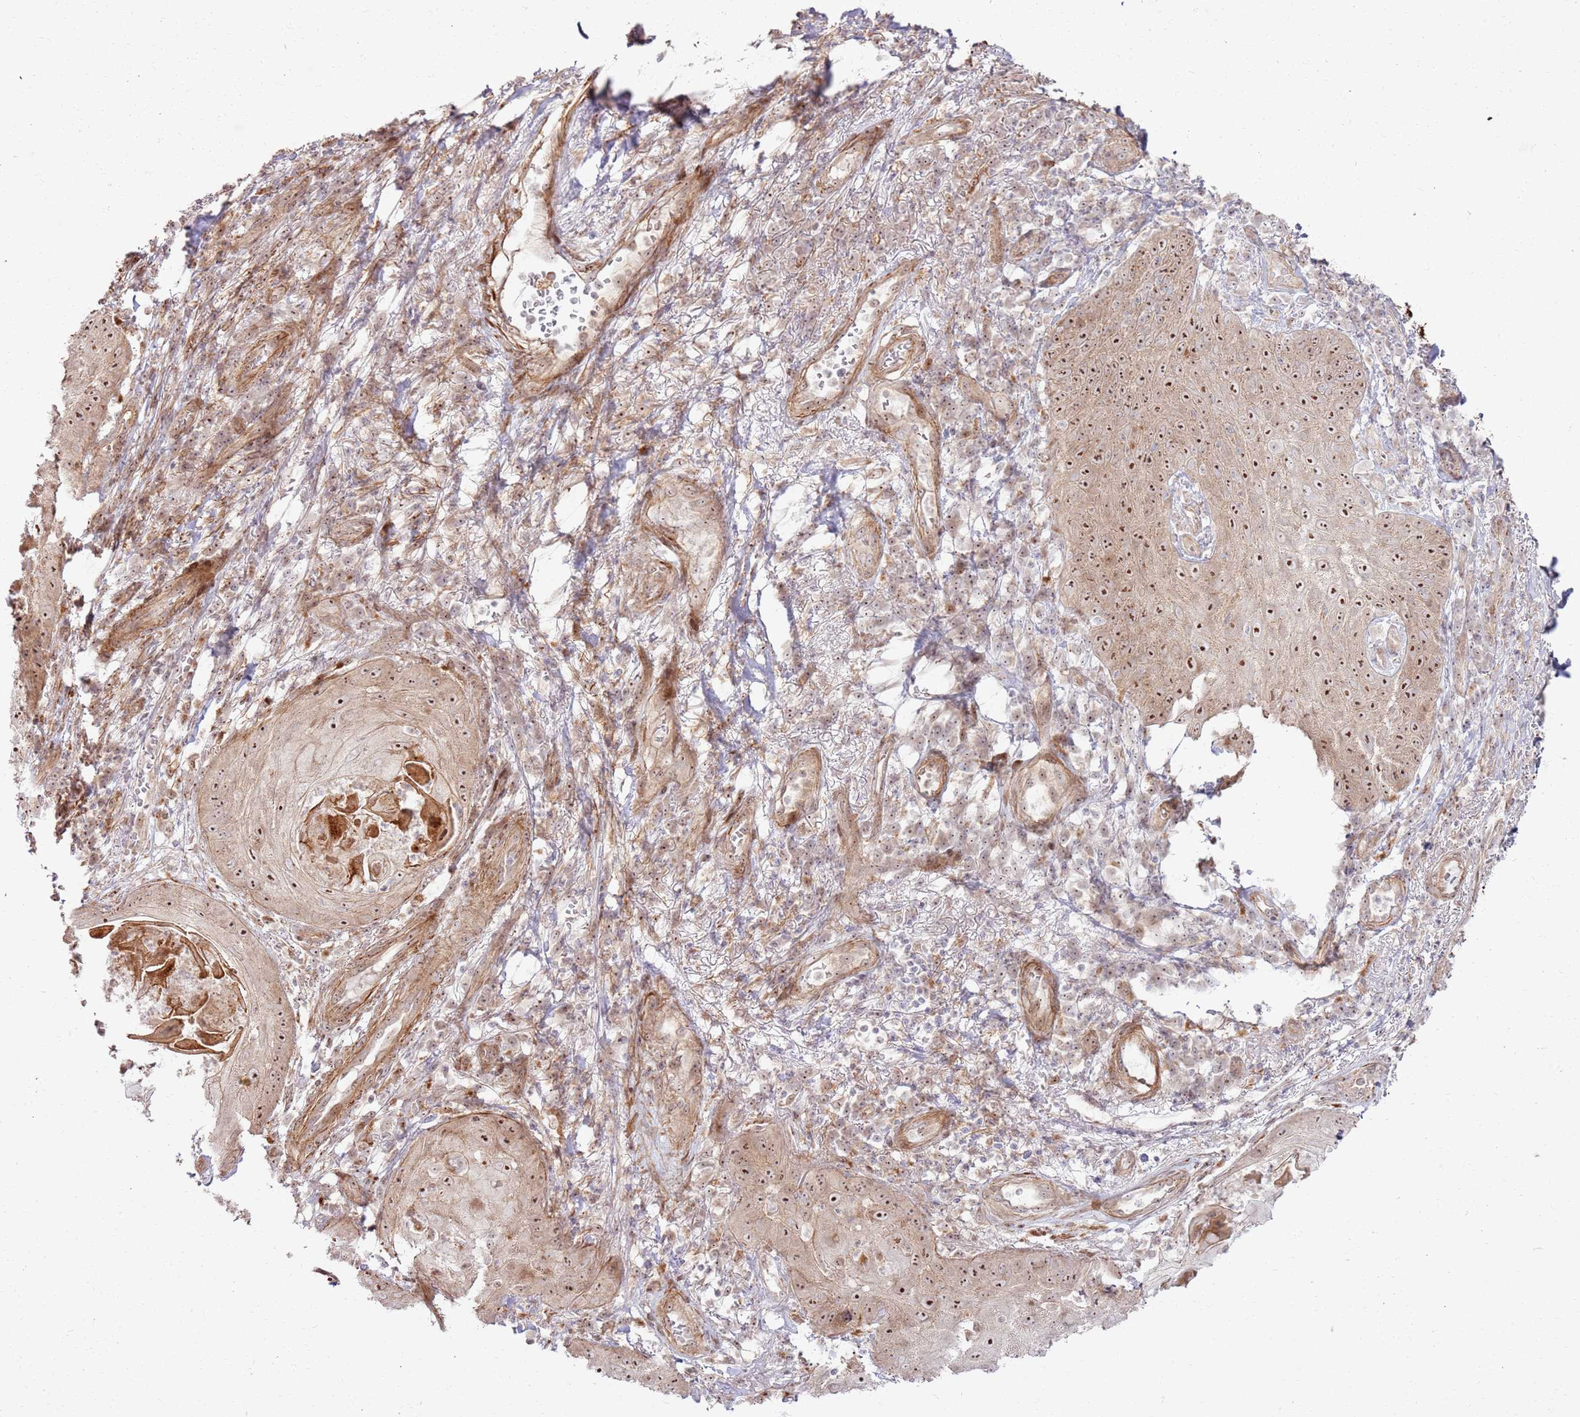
{"staining": {"intensity": "moderate", "quantity": ">75%", "location": "cytoplasmic/membranous,nuclear"}, "tissue": "skin cancer", "cell_type": "Tumor cells", "image_type": "cancer", "snomed": [{"axis": "morphology", "description": "Squamous cell carcinoma, NOS"}, {"axis": "topography", "description": "Skin"}], "caption": "Immunohistochemistry (IHC) (DAB) staining of squamous cell carcinoma (skin) reveals moderate cytoplasmic/membranous and nuclear protein expression in approximately >75% of tumor cells.", "gene": "CNPY1", "patient": {"sex": "male", "age": 70}}